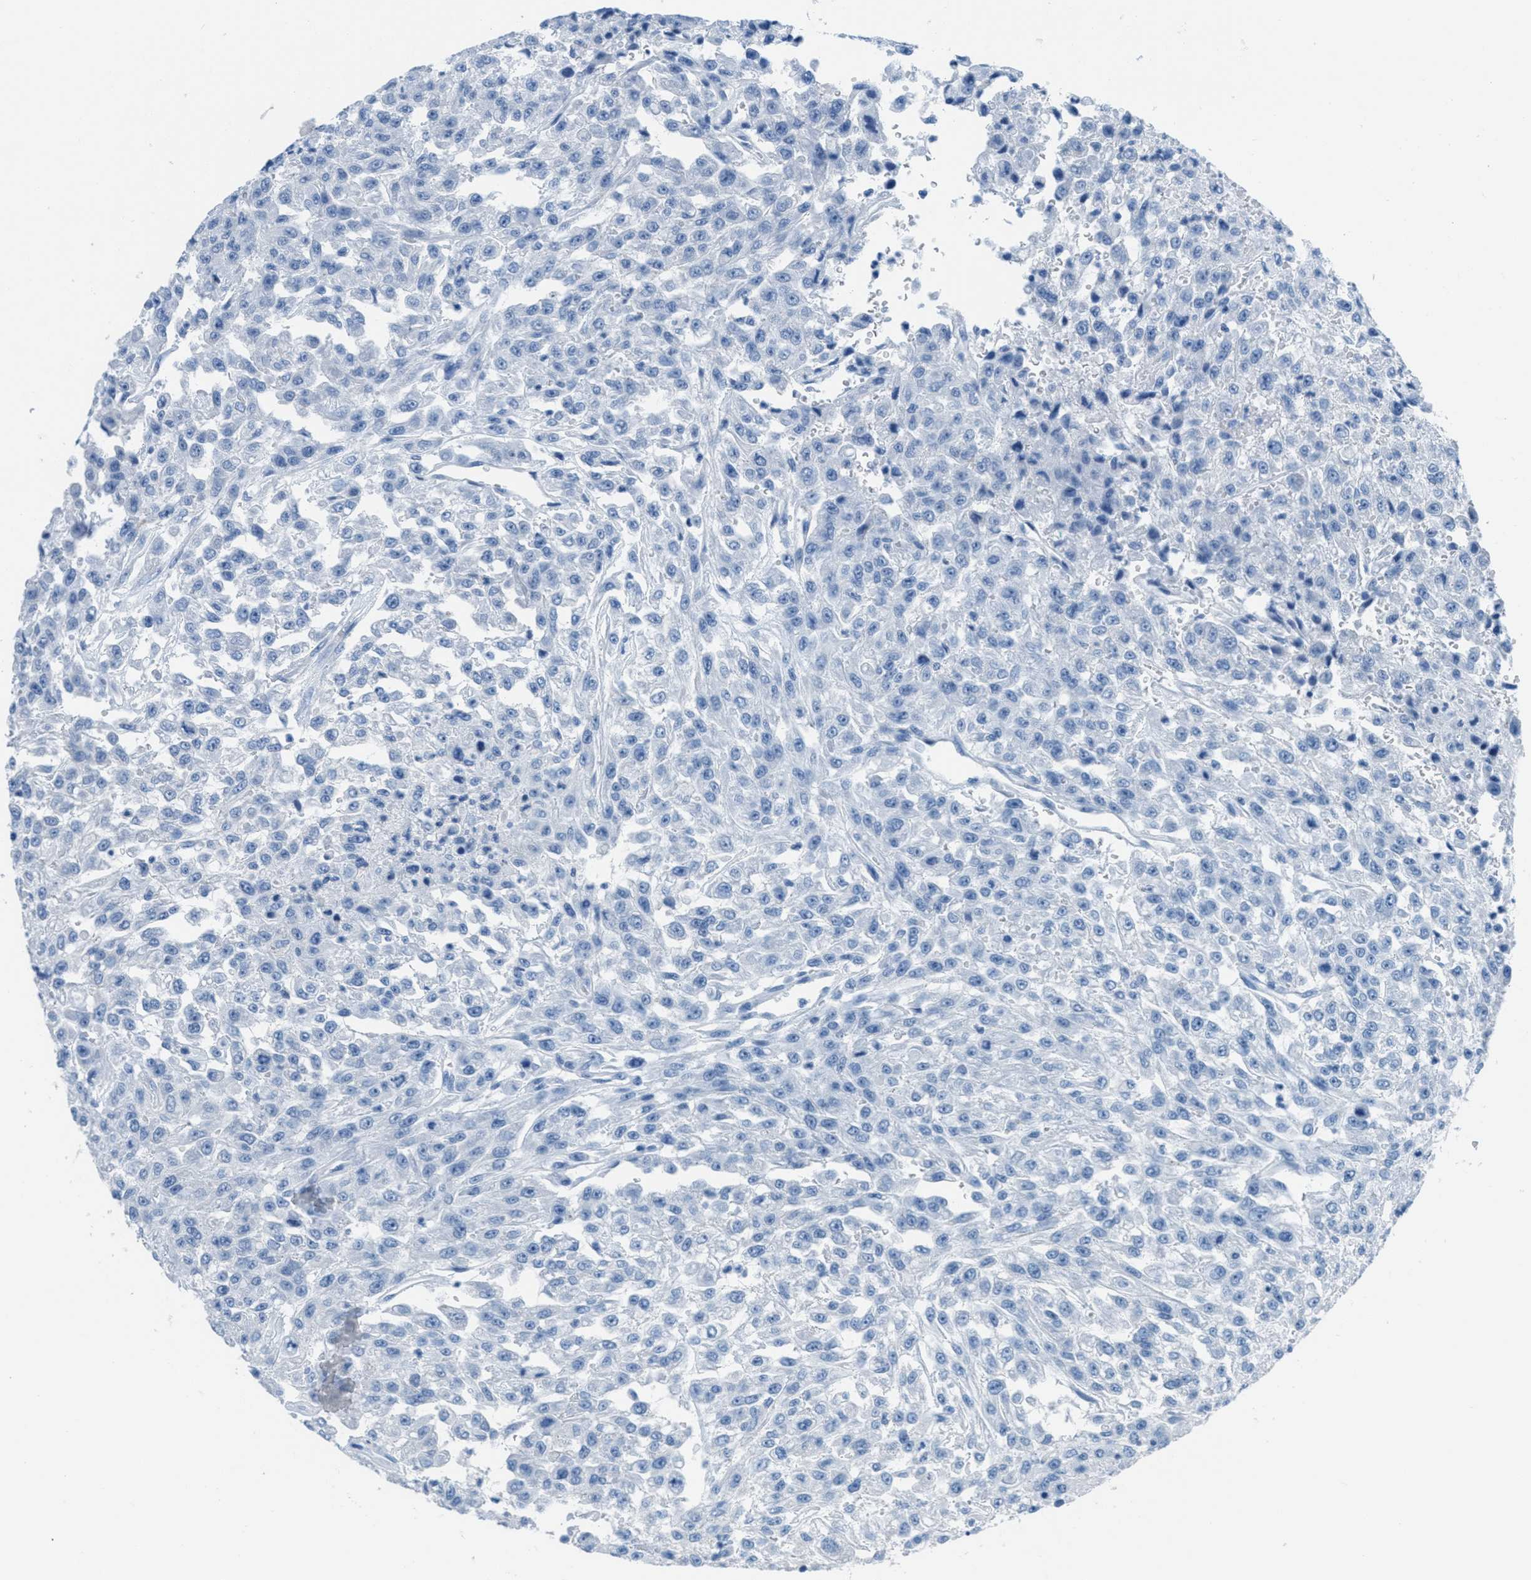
{"staining": {"intensity": "negative", "quantity": "none", "location": "none"}, "tissue": "urothelial cancer", "cell_type": "Tumor cells", "image_type": "cancer", "snomed": [{"axis": "morphology", "description": "Urothelial carcinoma, High grade"}, {"axis": "topography", "description": "Urinary bladder"}], "caption": "This is a photomicrograph of IHC staining of urothelial cancer, which shows no positivity in tumor cells.", "gene": "MGARP", "patient": {"sex": "male", "age": 46}}